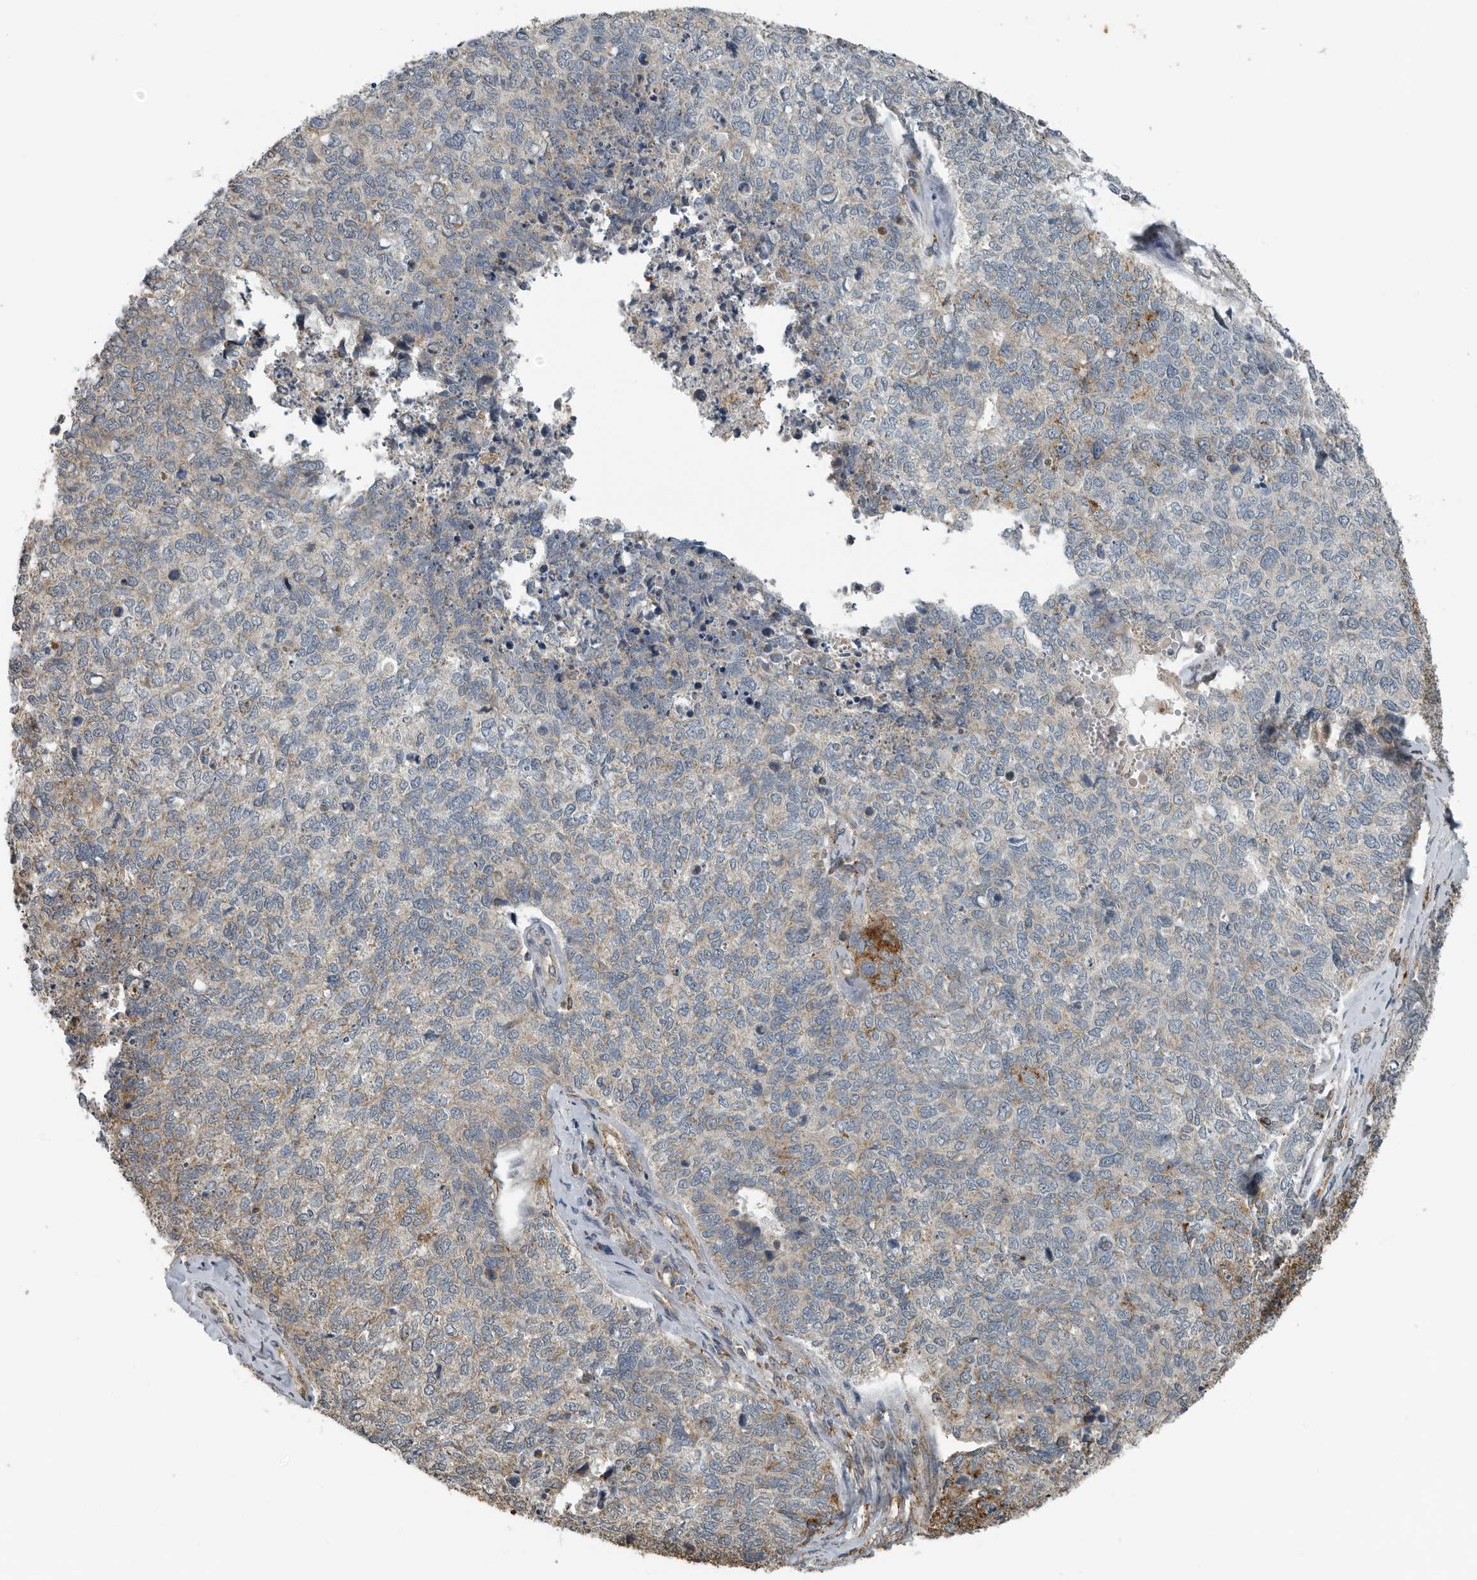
{"staining": {"intensity": "moderate", "quantity": "<25%", "location": "cytoplasmic/membranous"}, "tissue": "cervical cancer", "cell_type": "Tumor cells", "image_type": "cancer", "snomed": [{"axis": "morphology", "description": "Squamous cell carcinoma, NOS"}, {"axis": "topography", "description": "Cervix"}], "caption": "Immunohistochemical staining of human cervical squamous cell carcinoma demonstrates moderate cytoplasmic/membranous protein expression in about <25% of tumor cells.", "gene": "AFAP1", "patient": {"sex": "female", "age": 63}}